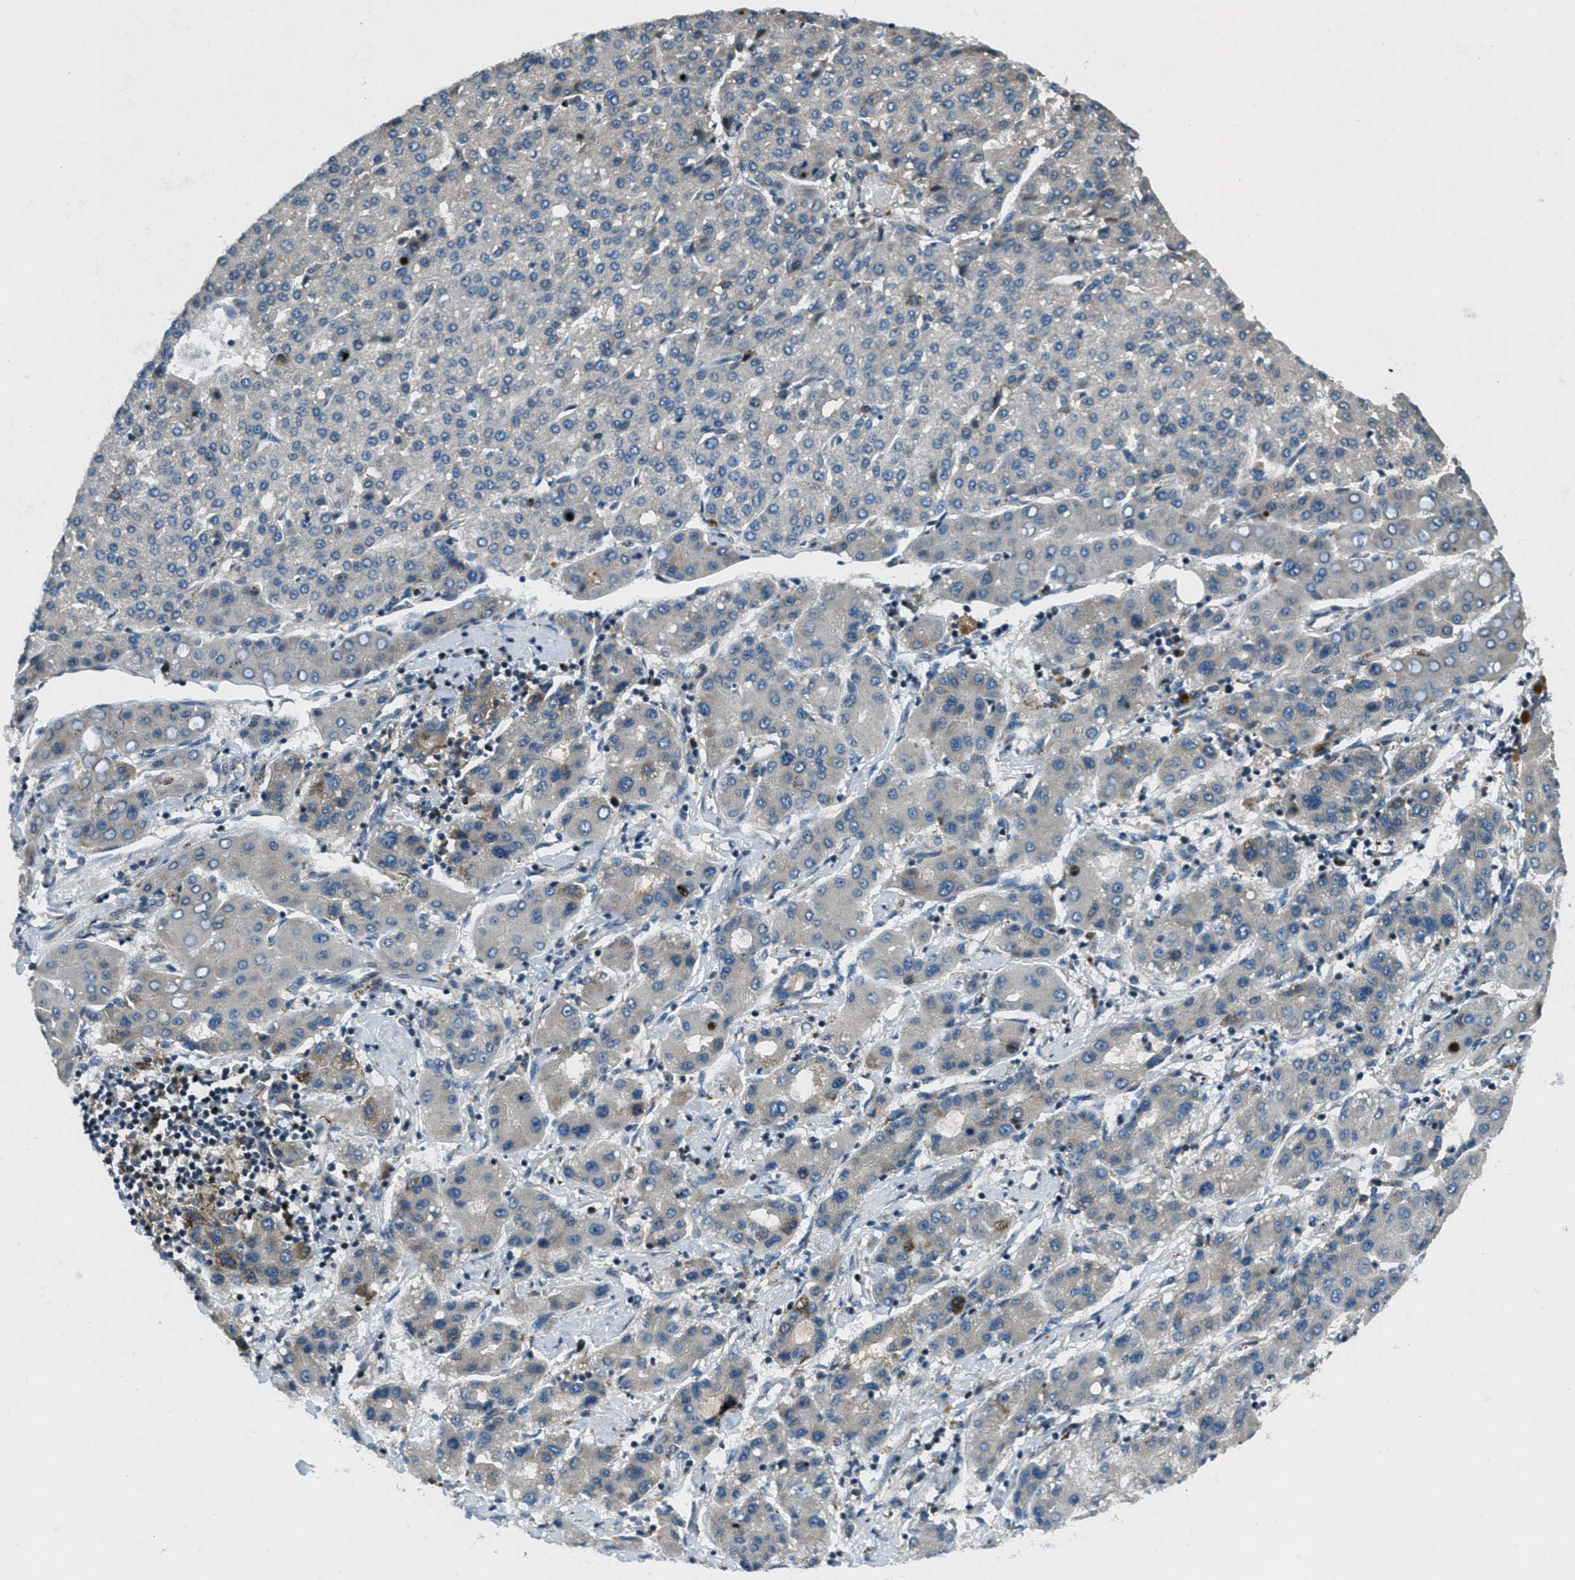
{"staining": {"intensity": "negative", "quantity": "none", "location": "none"}, "tissue": "liver cancer", "cell_type": "Tumor cells", "image_type": "cancer", "snomed": [{"axis": "morphology", "description": "Carcinoma, Hepatocellular, NOS"}, {"axis": "topography", "description": "Liver"}], "caption": "The histopathology image displays no staining of tumor cells in liver cancer. (Stains: DAB IHC with hematoxylin counter stain, Microscopy: brightfield microscopy at high magnification).", "gene": "CLEC2D", "patient": {"sex": "male", "age": 65}}